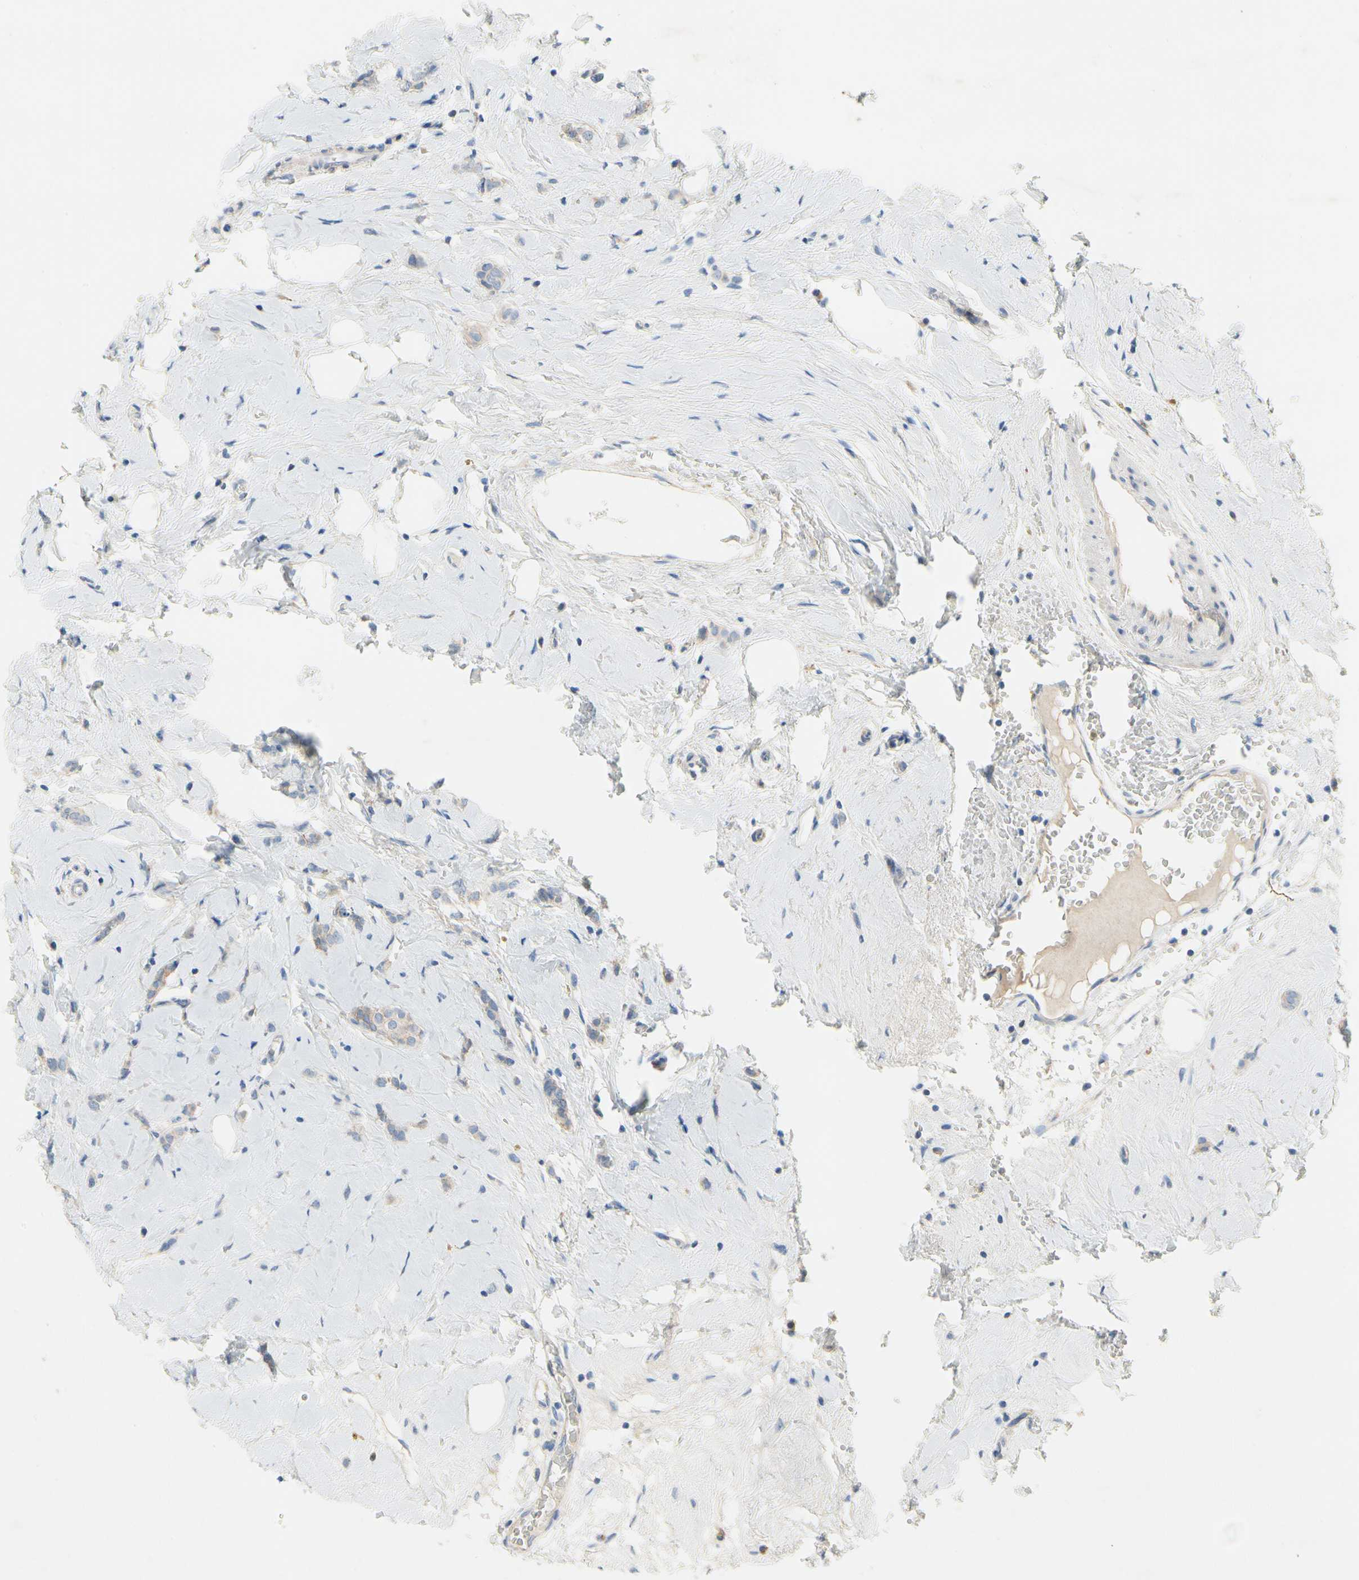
{"staining": {"intensity": "weak", "quantity": "25%-75%", "location": "cytoplasmic/membranous"}, "tissue": "breast cancer", "cell_type": "Tumor cells", "image_type": "cancer", "snomed": [{"axis": "morphology", "description": "Lobular carcinoma"}, {"axis": "topography", "description": "Breast"}], "caption": "Immunohistochemical staining of breast cancer shows low levels of weak cytoplasmic/membranous staining in approximately 25%-75% of tumor cells.", "gene": "CA14", "patient": {"sex": "female", "age": 60}}